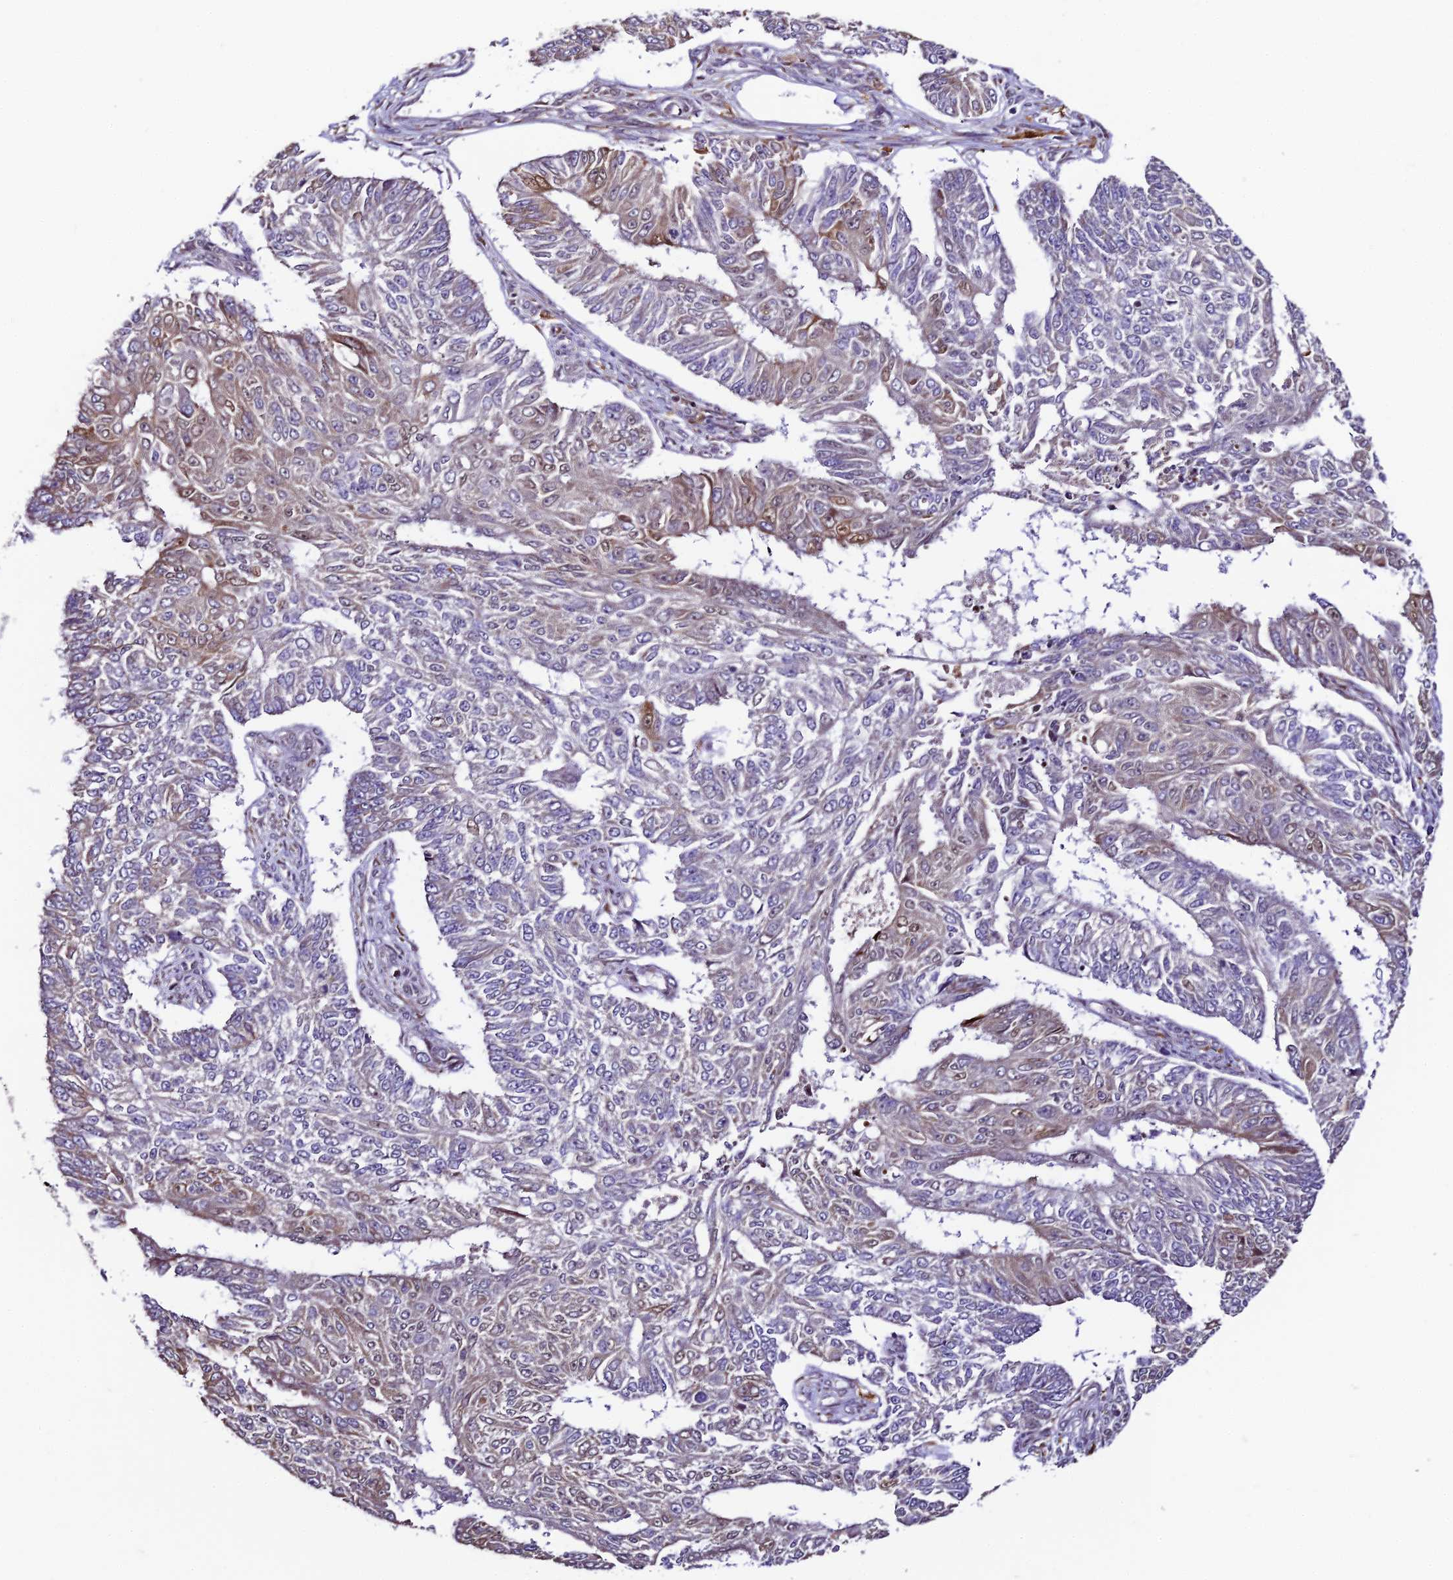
{"staining": {"intensity": "moderate", "quantity": "<25%", "location": "cytoplasmic/membranous,nuclear"}, "tissue": "endometrial cancer", "cell_type": "Tumor cells", "image_type": "cancer", "snomed": [{"axis": "morphology", "description": "Adenocarcinoma, NOS"}, {"axis": "topography", "description": "Endometrium"}], "caption": "A brown stain highlights moderate cytoplasmic/membranous and nuclear expression of a protein in adenocarcinoma (endometrial) tumor cells.", "gene": "TRIM22", "patient": {"sex": "female", "age": 32}}